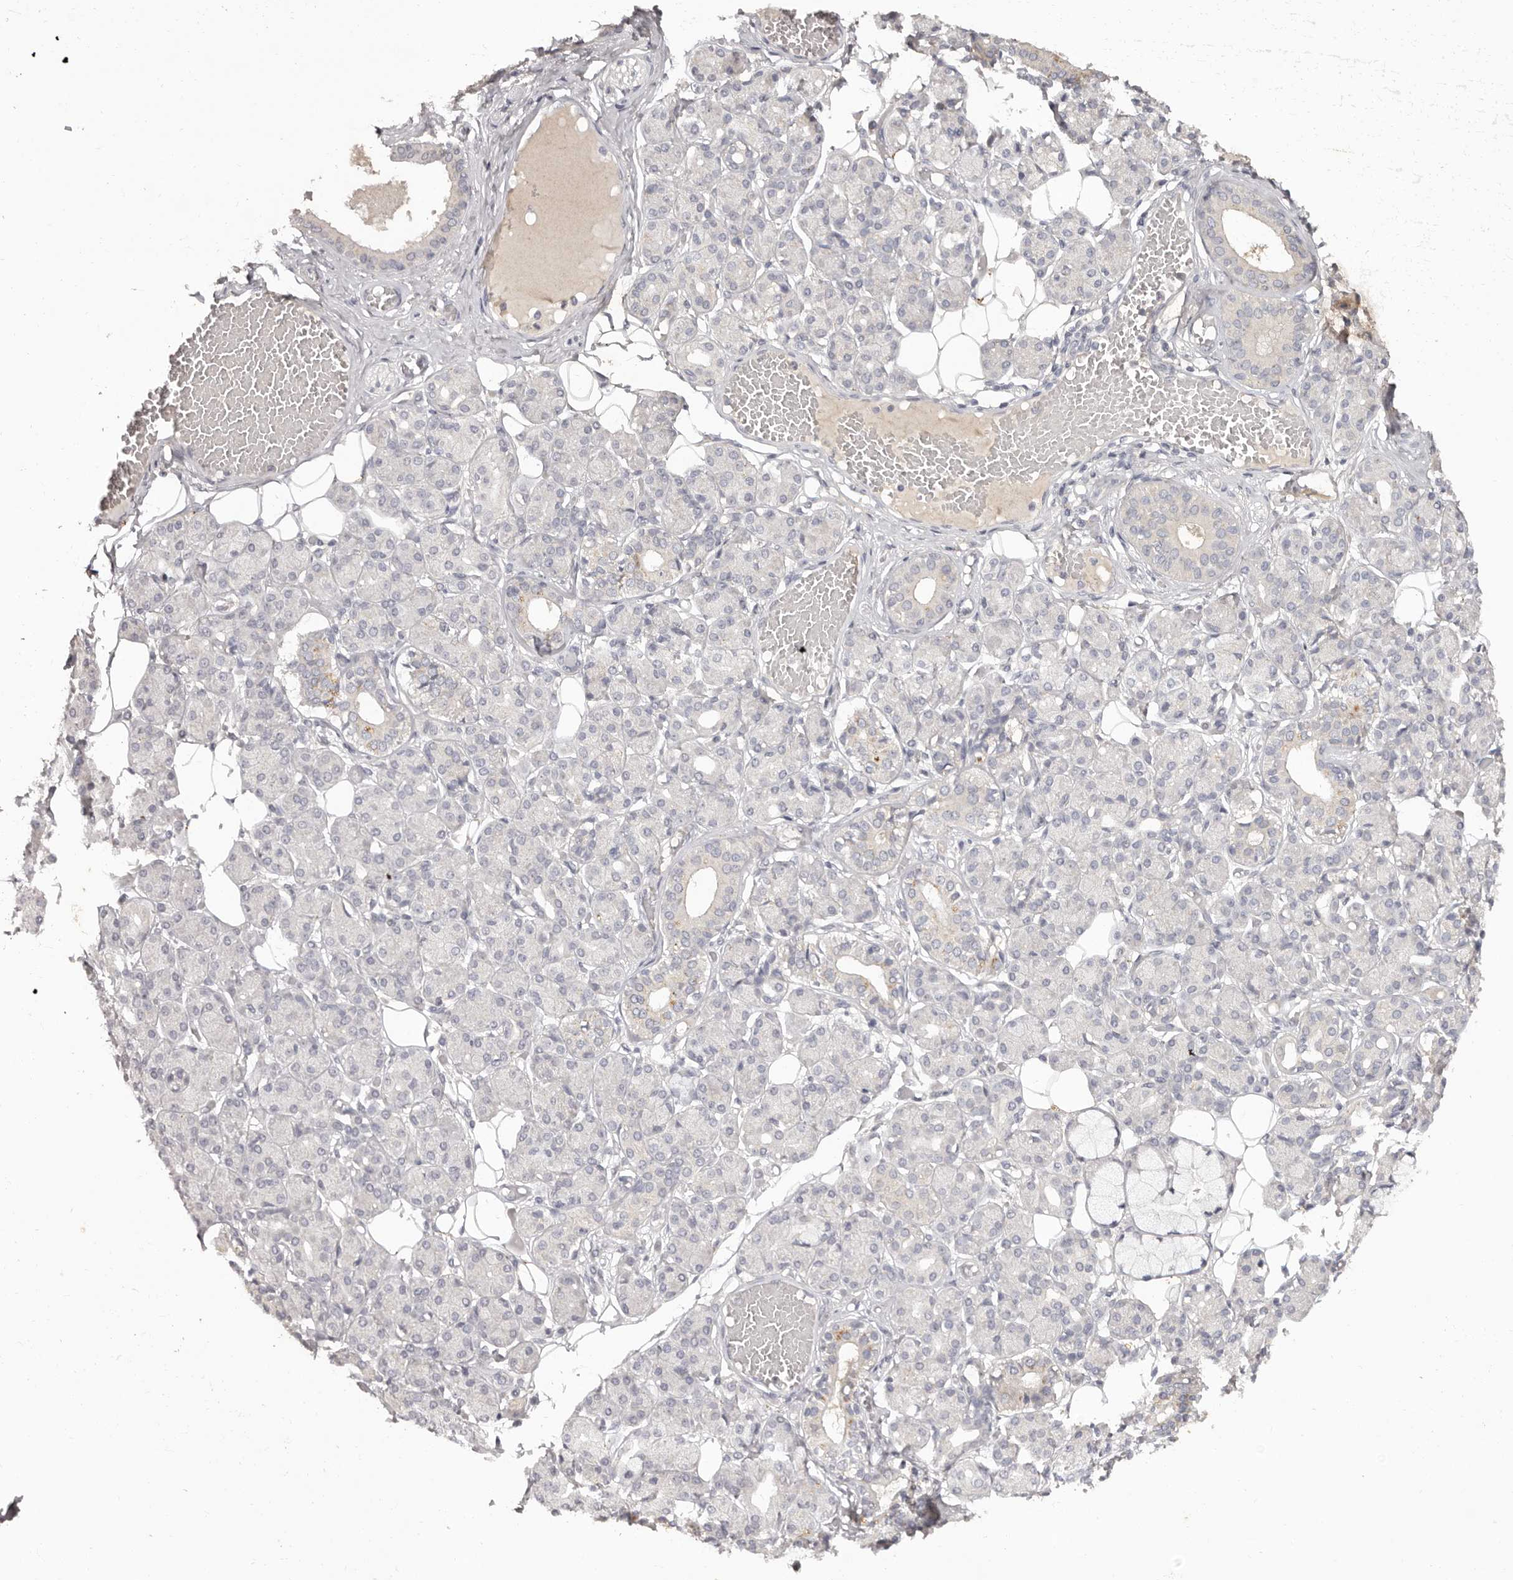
{"staining": {"intensity": "negative", "quantity": "none", "location": "none"}, "tissue": "salivary gland", "cell_type": "Glandular cells", "image_type": "normal", "snomed": [{"axis": "morphology", "description": "Normal tissue, NOS"}, {"axis": "topography", "description": "Salivary gland"}], "caption": "High power microscopy photomicrograph of an IHC histopathology image of benign salivary gland, revealing no significant staining in glandular cells.", "gene": "SCUBE2", "patient": {"sex": "male", "age": 63}}